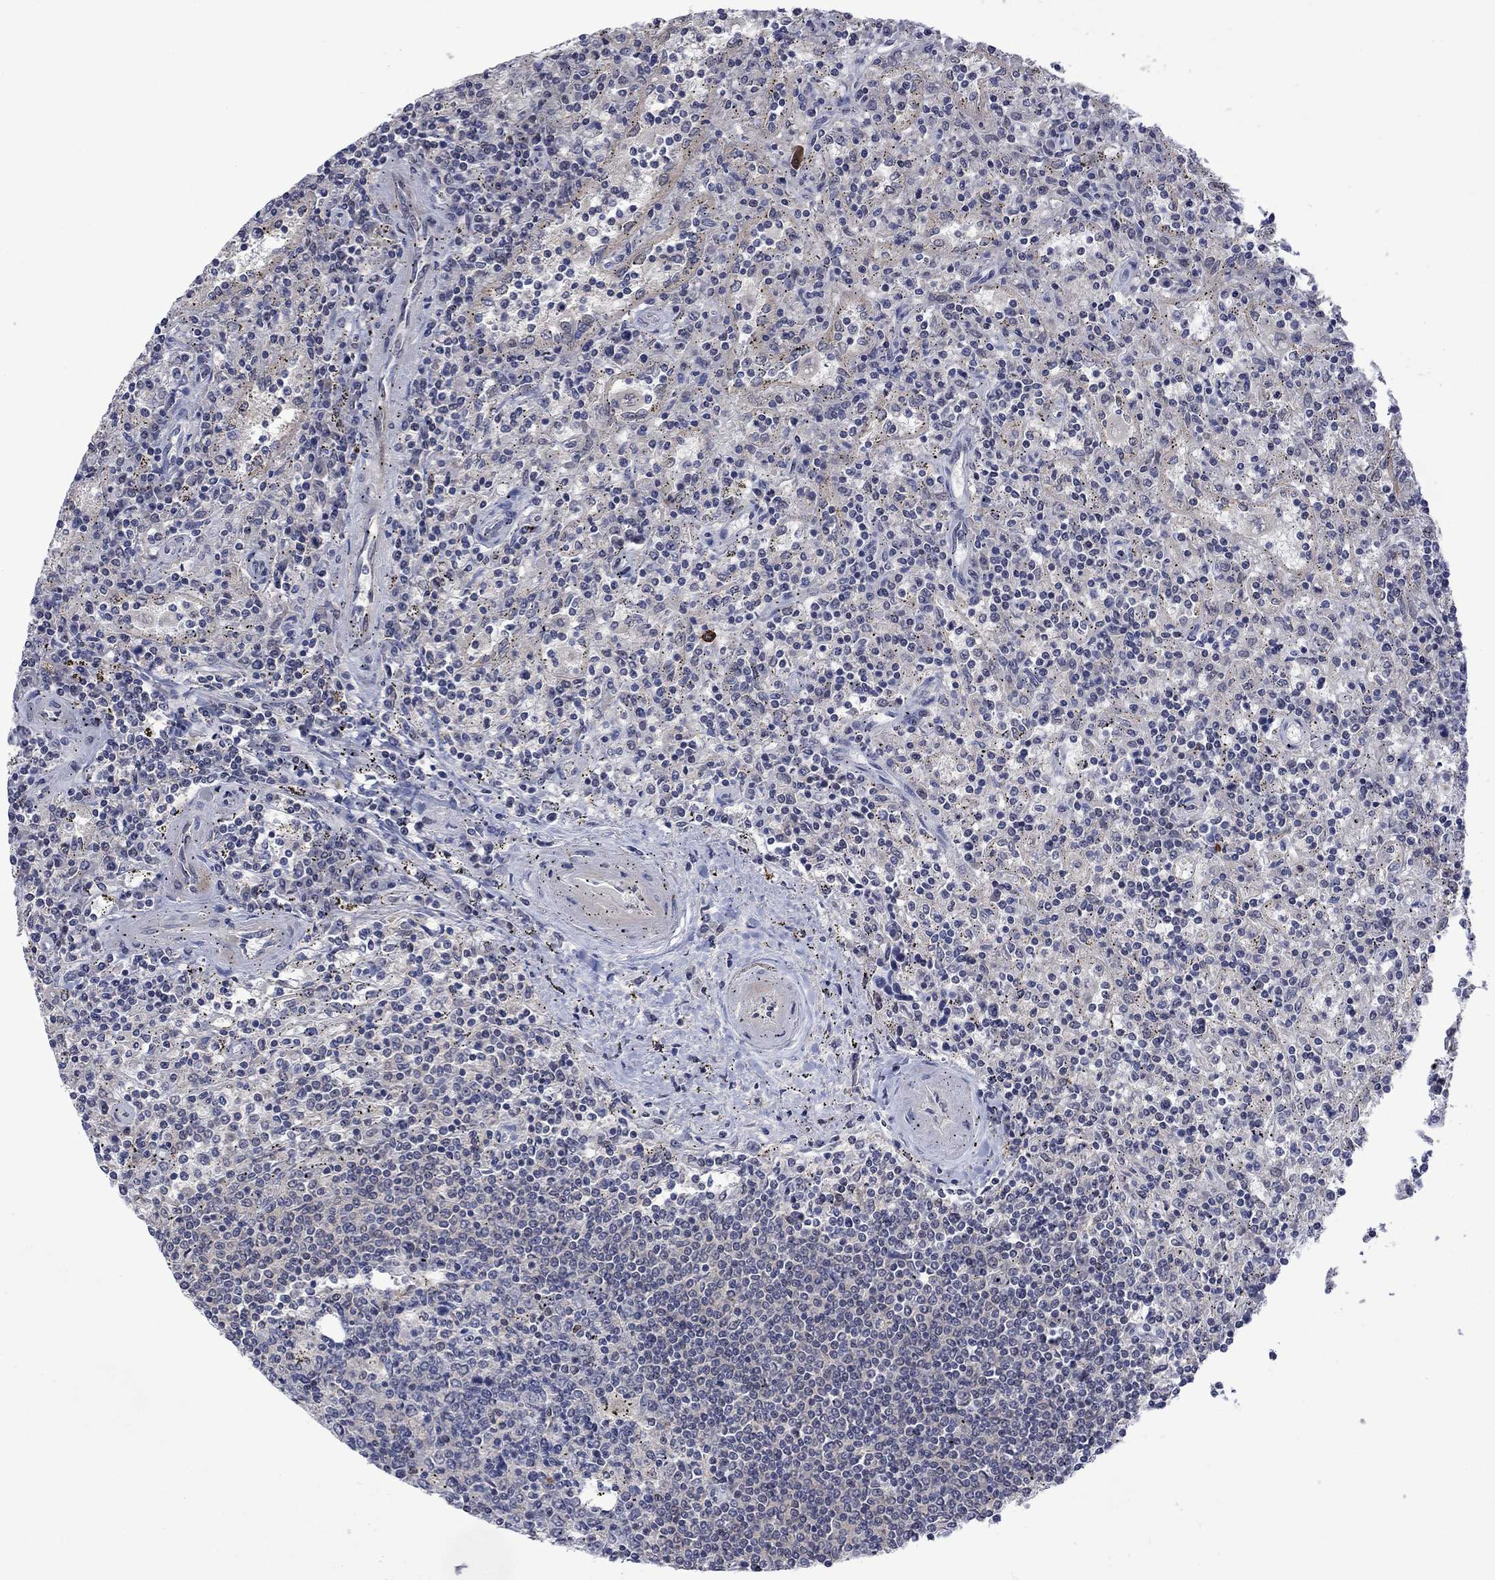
{"staining": {"intensity": "negative", "quantity": "none", "location": "none"}, "tissue": "lymphoma", "cell_type": "Tumor cells", "image_type": "cancer", "snomed": [{"axis": "morphology", "description": "Malignant lymphoma, non-Hodgkin's type, Low grade"}, {"axis": "topography", "description": "Spleen"}], "caption": "Tumor cells show no significant expression in lymphoma. The staining was performed using DAB to visualize the protein expression in brown, while the nuclei were stained in blue with hematoxylin (Magnification: 20x).", "gene": "AGL", "patient": {"sex": "male", "age": 62}}